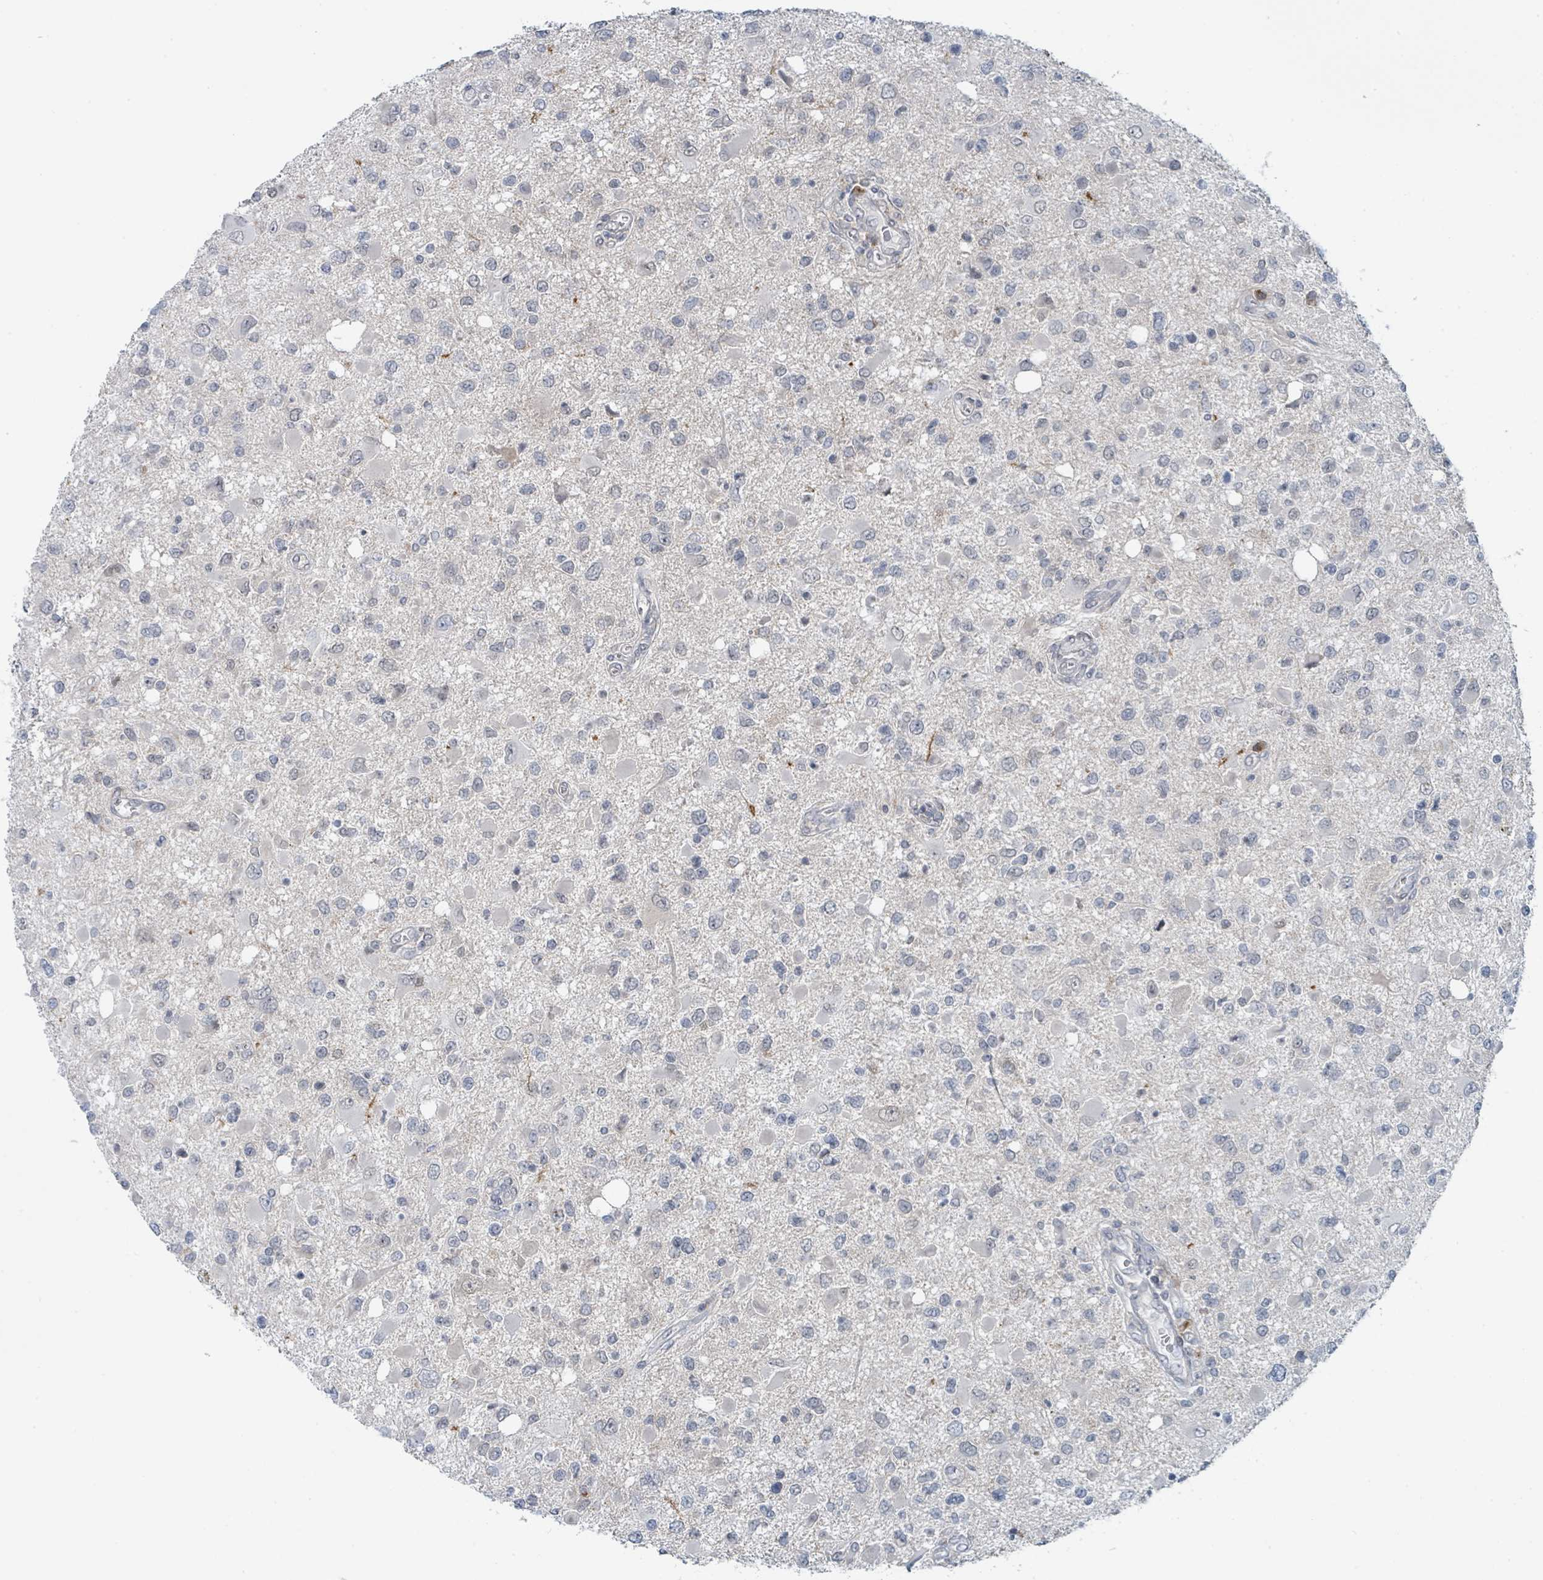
{"staining": {"intensity": "negative", "quantity": "none", "location": "none"}, "tissue": "glioma", "cell_type": "Tumor cells", "image_type": "cancer", "snomed": [{"axis": "morphology", "description": "Glioma, malignant, High grade"}, {"axis": "topography", "description": "Brain"}], "caption": "Protein analysis of glioma exhibits no significant staining in tumor cells. The staining was performed using DAB to visualize the protein expression in brown, while the nuclei were stained in blue with hematoxylin (Magnification: 20x).", "gene": "ANKRD55", "patient": {"sex": "male", "age": 53}}